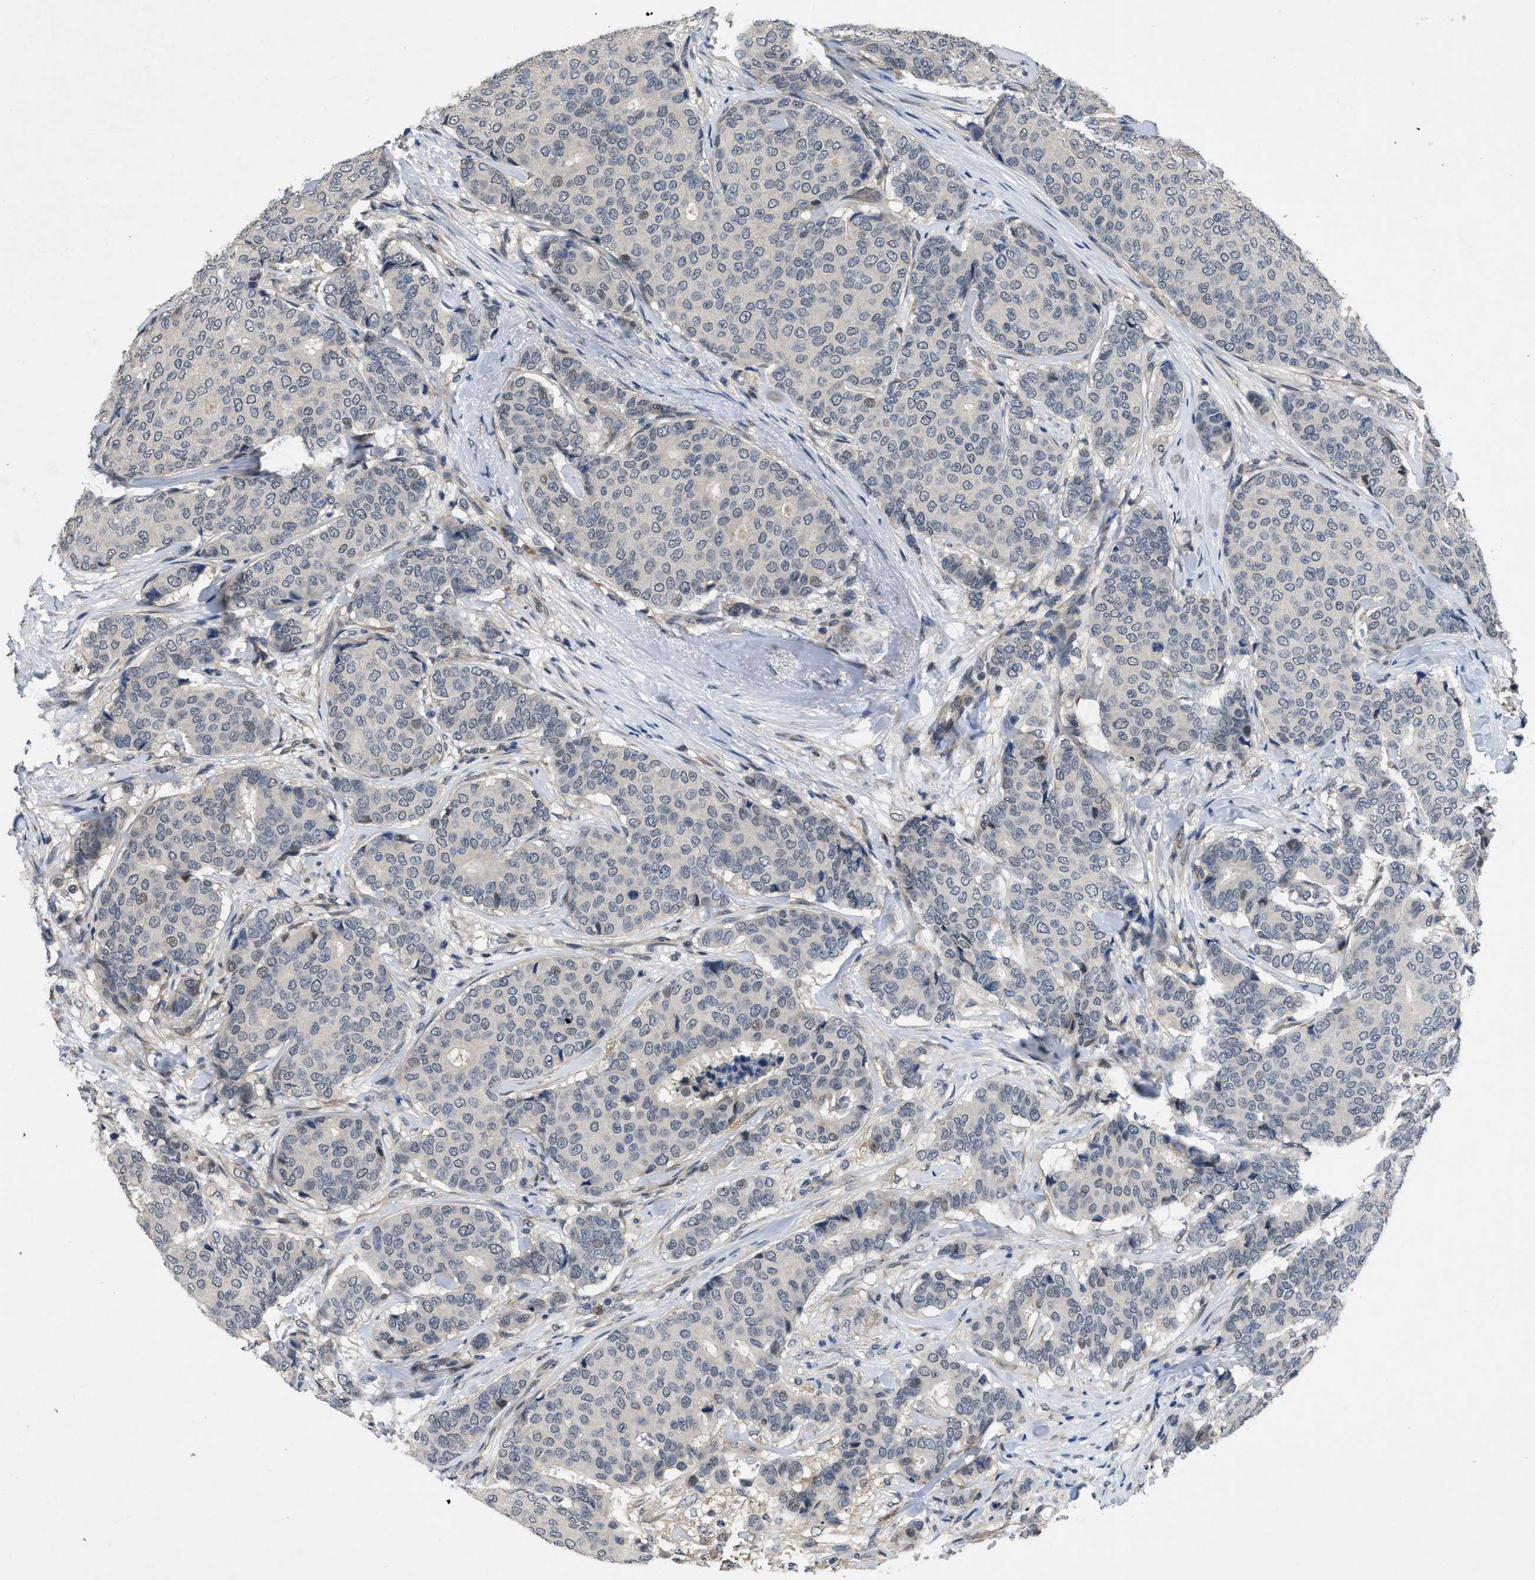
{"staining": {"intensity": "weak", "quantity": "<25%", "location": "nuclear"}, "tissue": "breast cancer", "cell_type": "Tumor cells", "image_type": "cancer", "snomed": [{"axis": "morphology", "description": "Duct carcinoma"}, {"axis": "topography", "description": "Breast"}], "caption": "This is an IHC photomicrograph of human invasive ductal carcinoma (breast). There is no positivity in tumor cells.", "gene": "PAPOLG", "patient": {"sex": "female", "age": 75}}